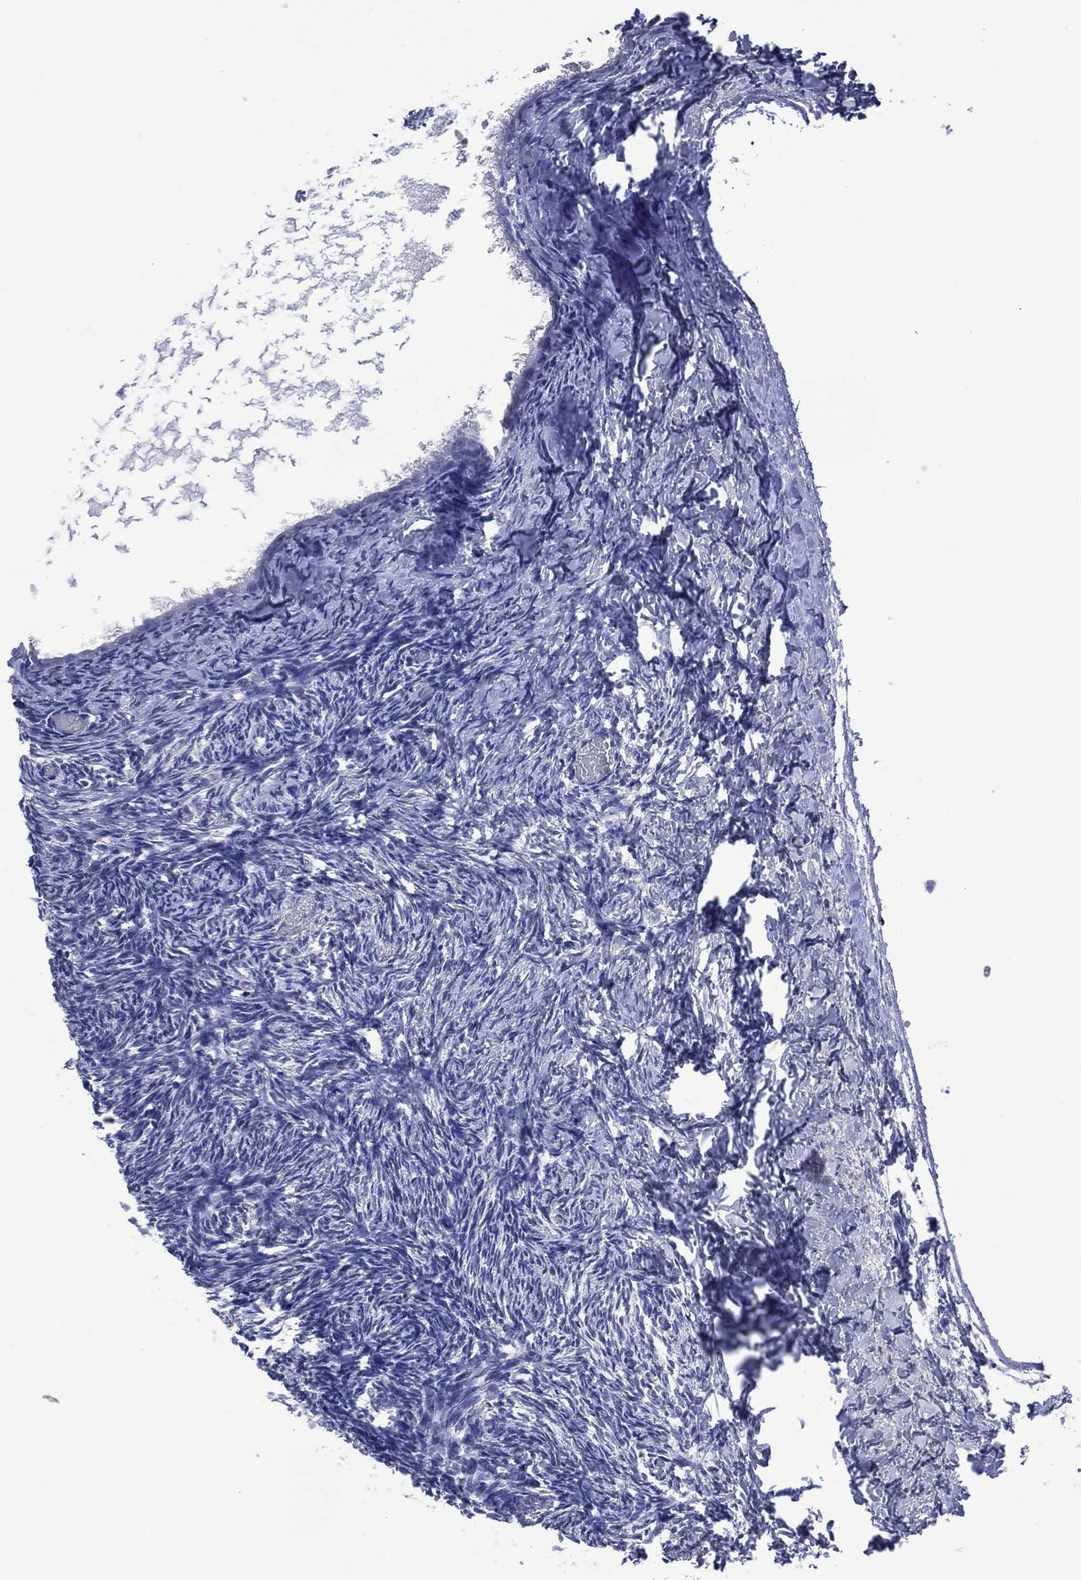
{"staining": {"intensity": "negative", "quantity": "none", "location": "none"}, "tissue": "ovary", "cell_type": "Ovarian stroma cells", "image_type": "normal", "snomed": [{"axis": "morphology", "description": "Normal tissue, NOS"}, {"axis": "topography", "description": "Ovary"}], "caption": "Ovary stained for a protein using immunohistochemistry shows no expression ovarian stroma cells.", "gene": "ASB10", "patient": {"sex": "female", "age": 39}}